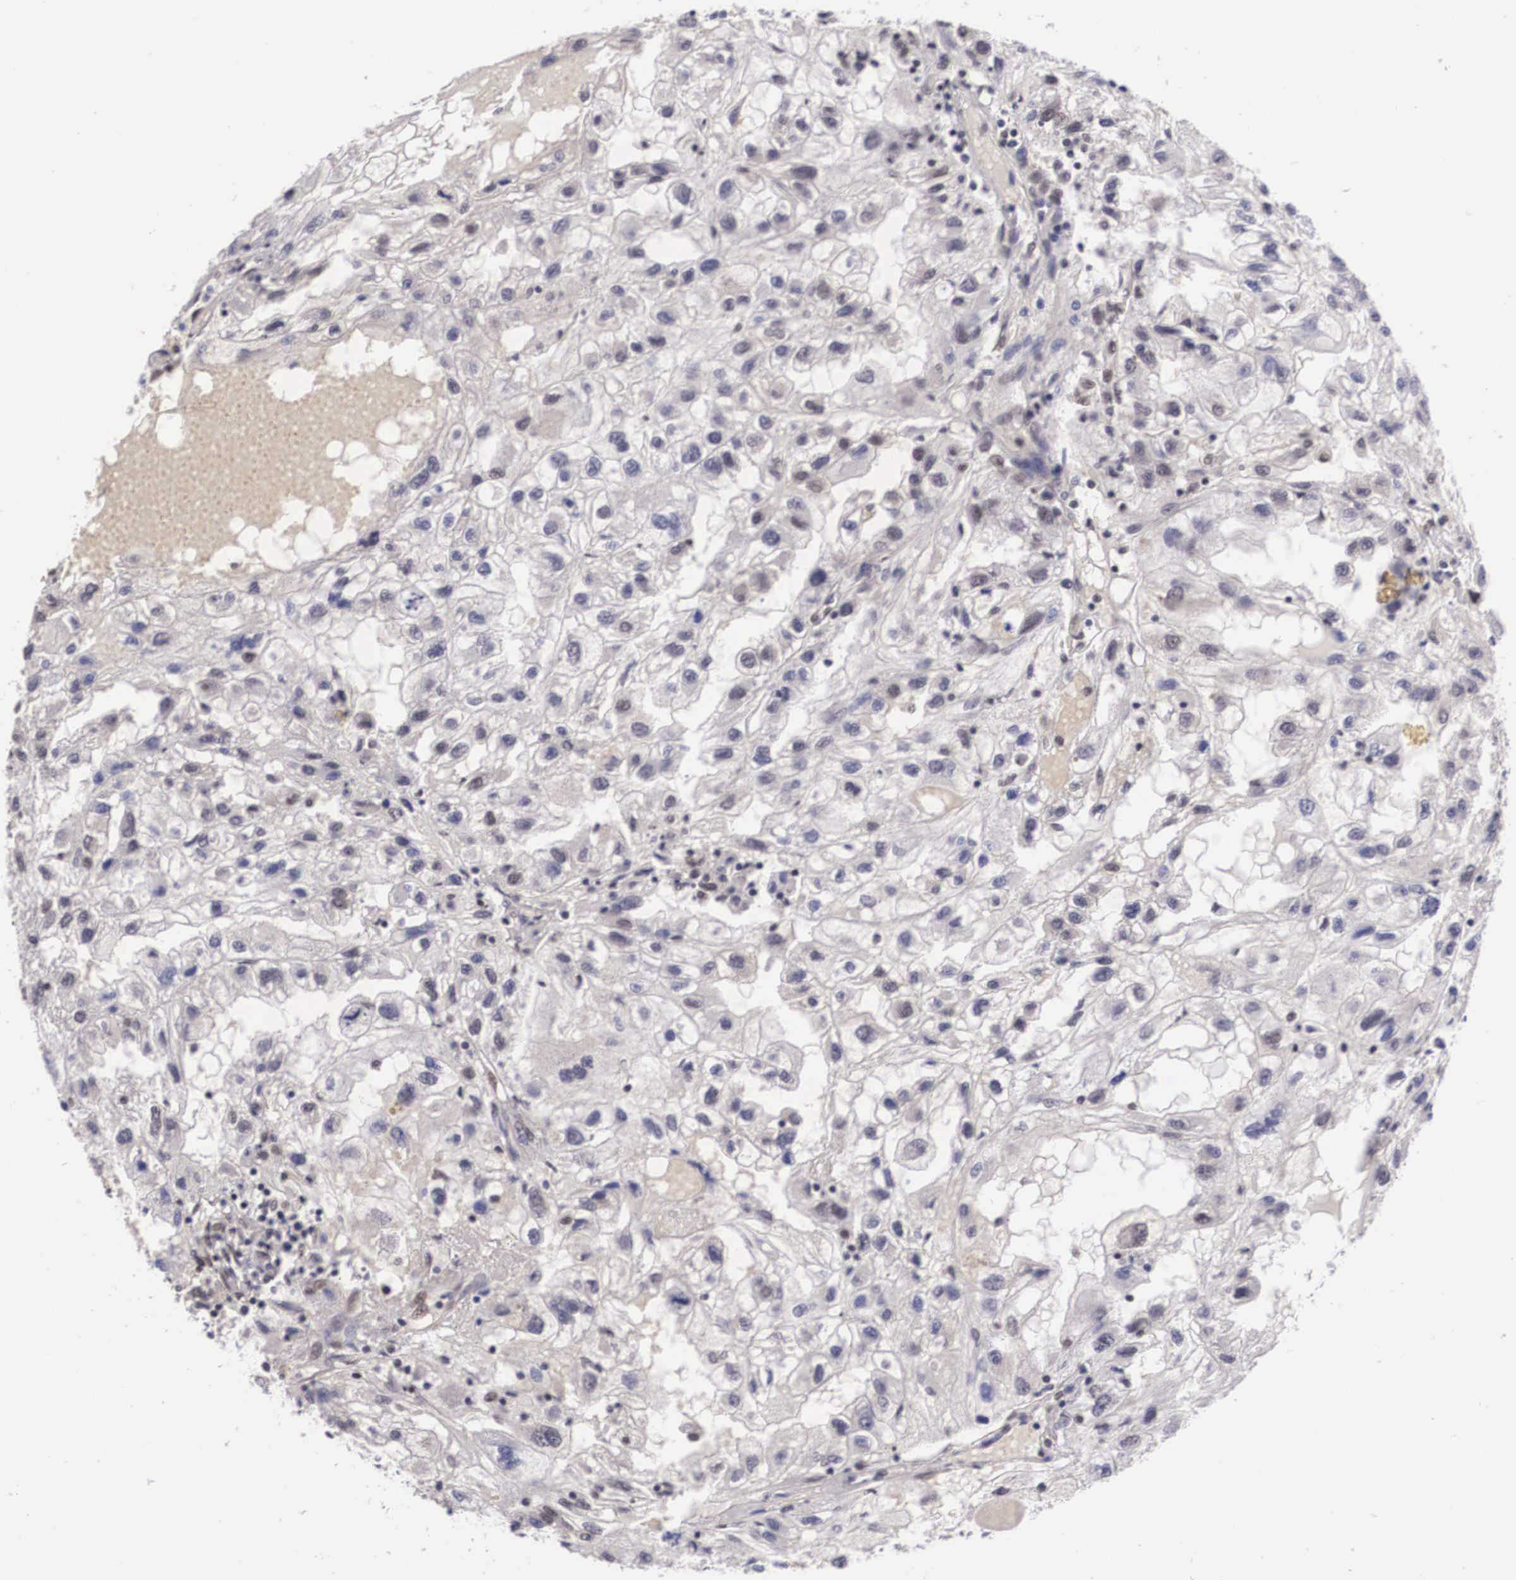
{"staining": {"intensity": "negative", "quantity": "none", "location": "none"}, "tissue": "renal cancer", "cell_type": "Tumor cells", "image_type": "cancer", "snomed": [{"axis": "morphology", "description": "Normal tissue, NOS"}, {"axis": "morphology", "description": "Adenocarcinoma, NOS"}, {"axis": "topography", "description": "Kidney"}], "caption": "The image shows no significant expression in tumor cells of renal cancer (adenocarcinoma). (DAB IHC visualized using brightfield microscopy, high magnification).", "gene": "OTX2", "patient": {"sex": "male", "age": 71}}